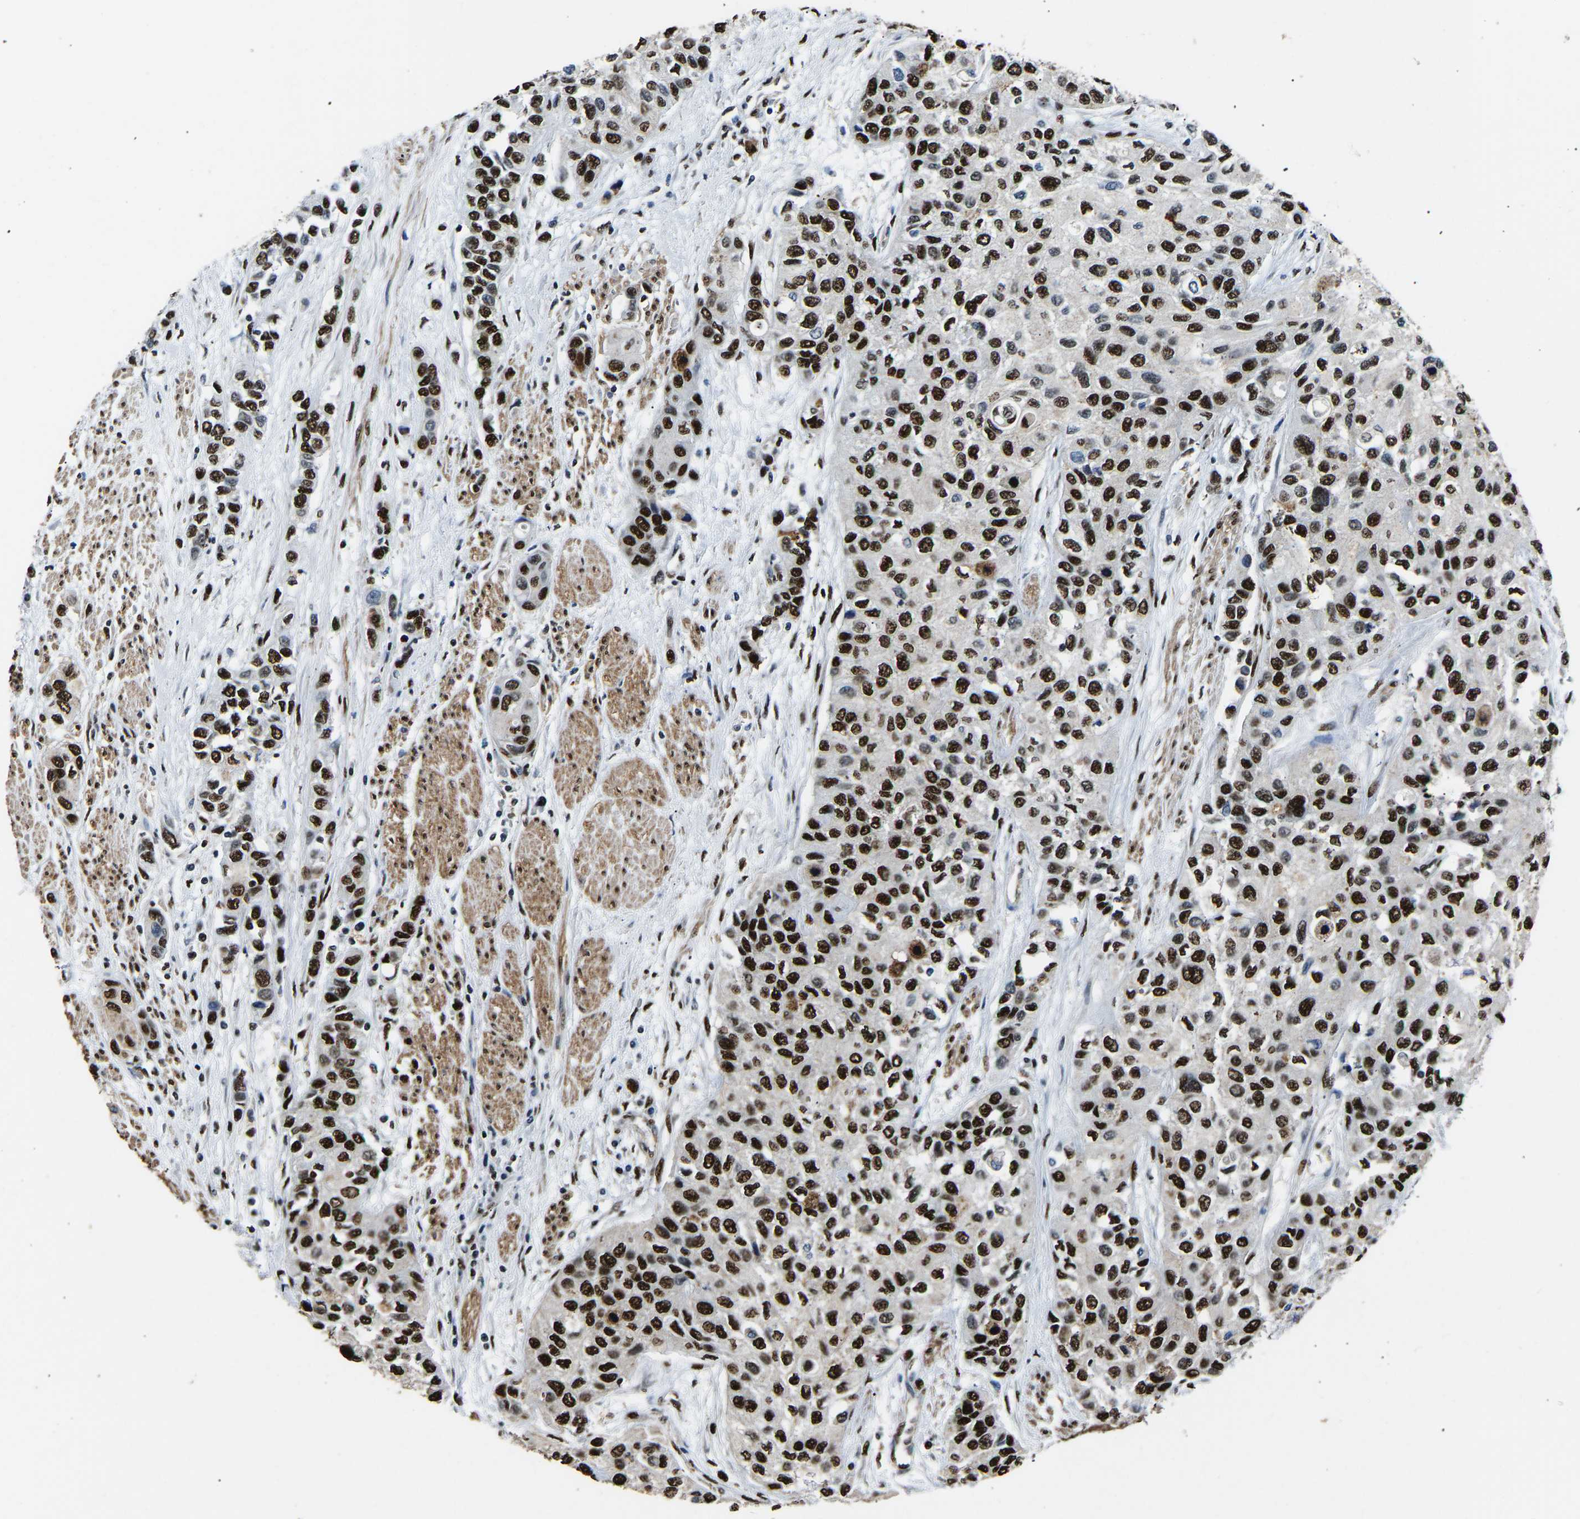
{"staining": {"intensity": "strong", "quantity": ">75%", "location": "nuclear"}, "tissue": "urothelial cancer", "cell_type": "Tumor cells", "image_type": "cancer", "snomed": [{"axis": "morphology", "description": "Urothelial carcinoma, High grade"}, {"axis": "topography", "description": "Urinary bladder"}], "caption": "High-grade urothelial carcinoma was stained to show a protein in brown. There is high levels of strong nuclear expression in approximately >75% of tumor cells. (IHC, brightfield microscopy, high magnification).", "gene": "SAFB", "patient": {"sex": "female", "age": 56}}